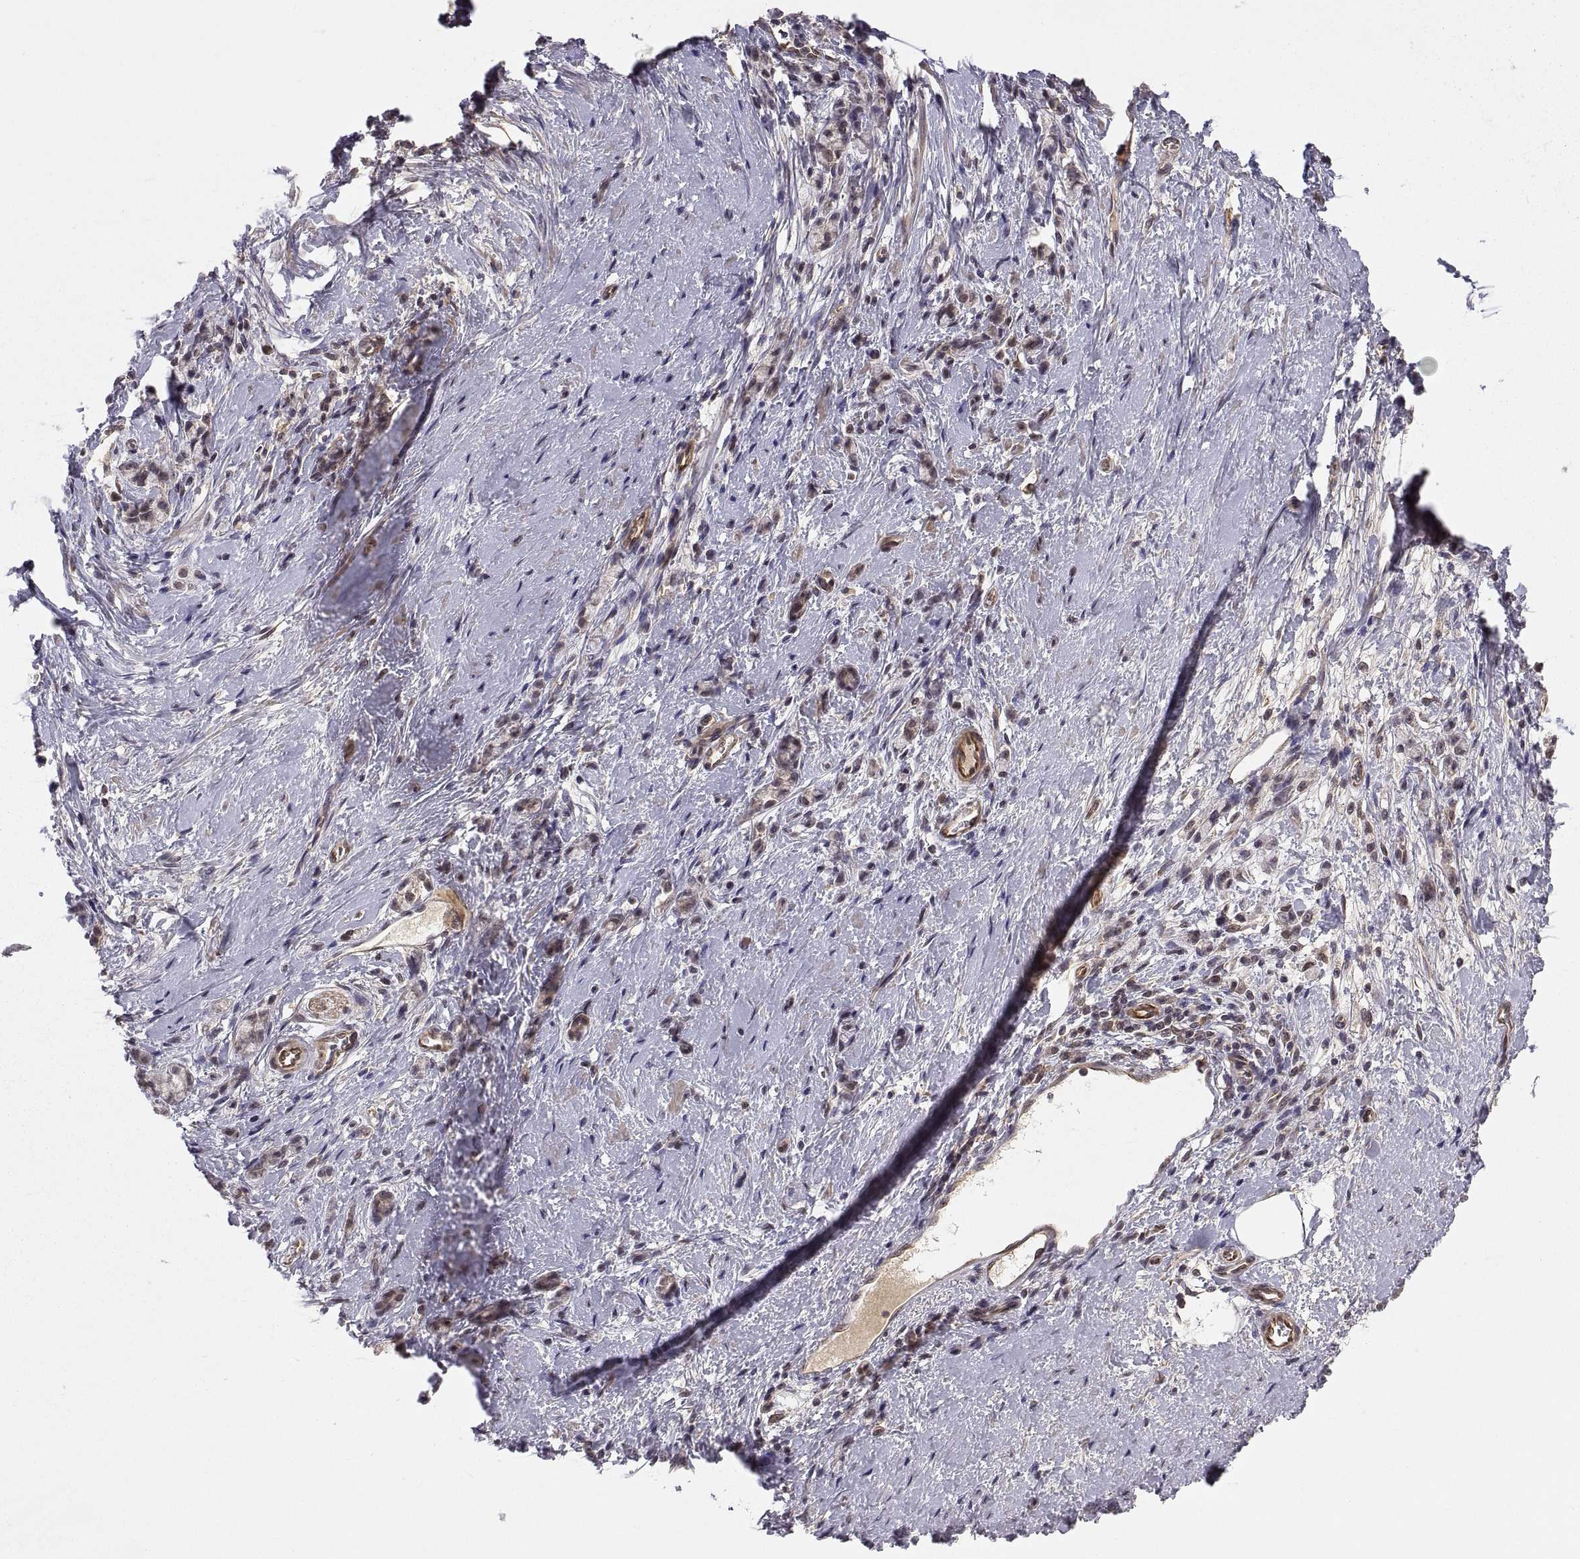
{"staining": {"intensity": "weak", "quantity": "25%-75%", "location": "cytoplasmic/membranous"}, "tissue": "stomach cancer", "cell_type": "Tumor cells", "image_type": "cancer", "snomed": [{"axis": "morphology", "description": "Adenocarcinoma, NOS"}, {"axis": "topography", "description": "Stomach"}], "caption": "The immunohistochemical stain labels weak cytoplasmic/membranous staining in tumor cells of adenocarcinoma (stomach) tissue.", "gene": "ABL2", "patient": {"sex": "male", "age": 58}}